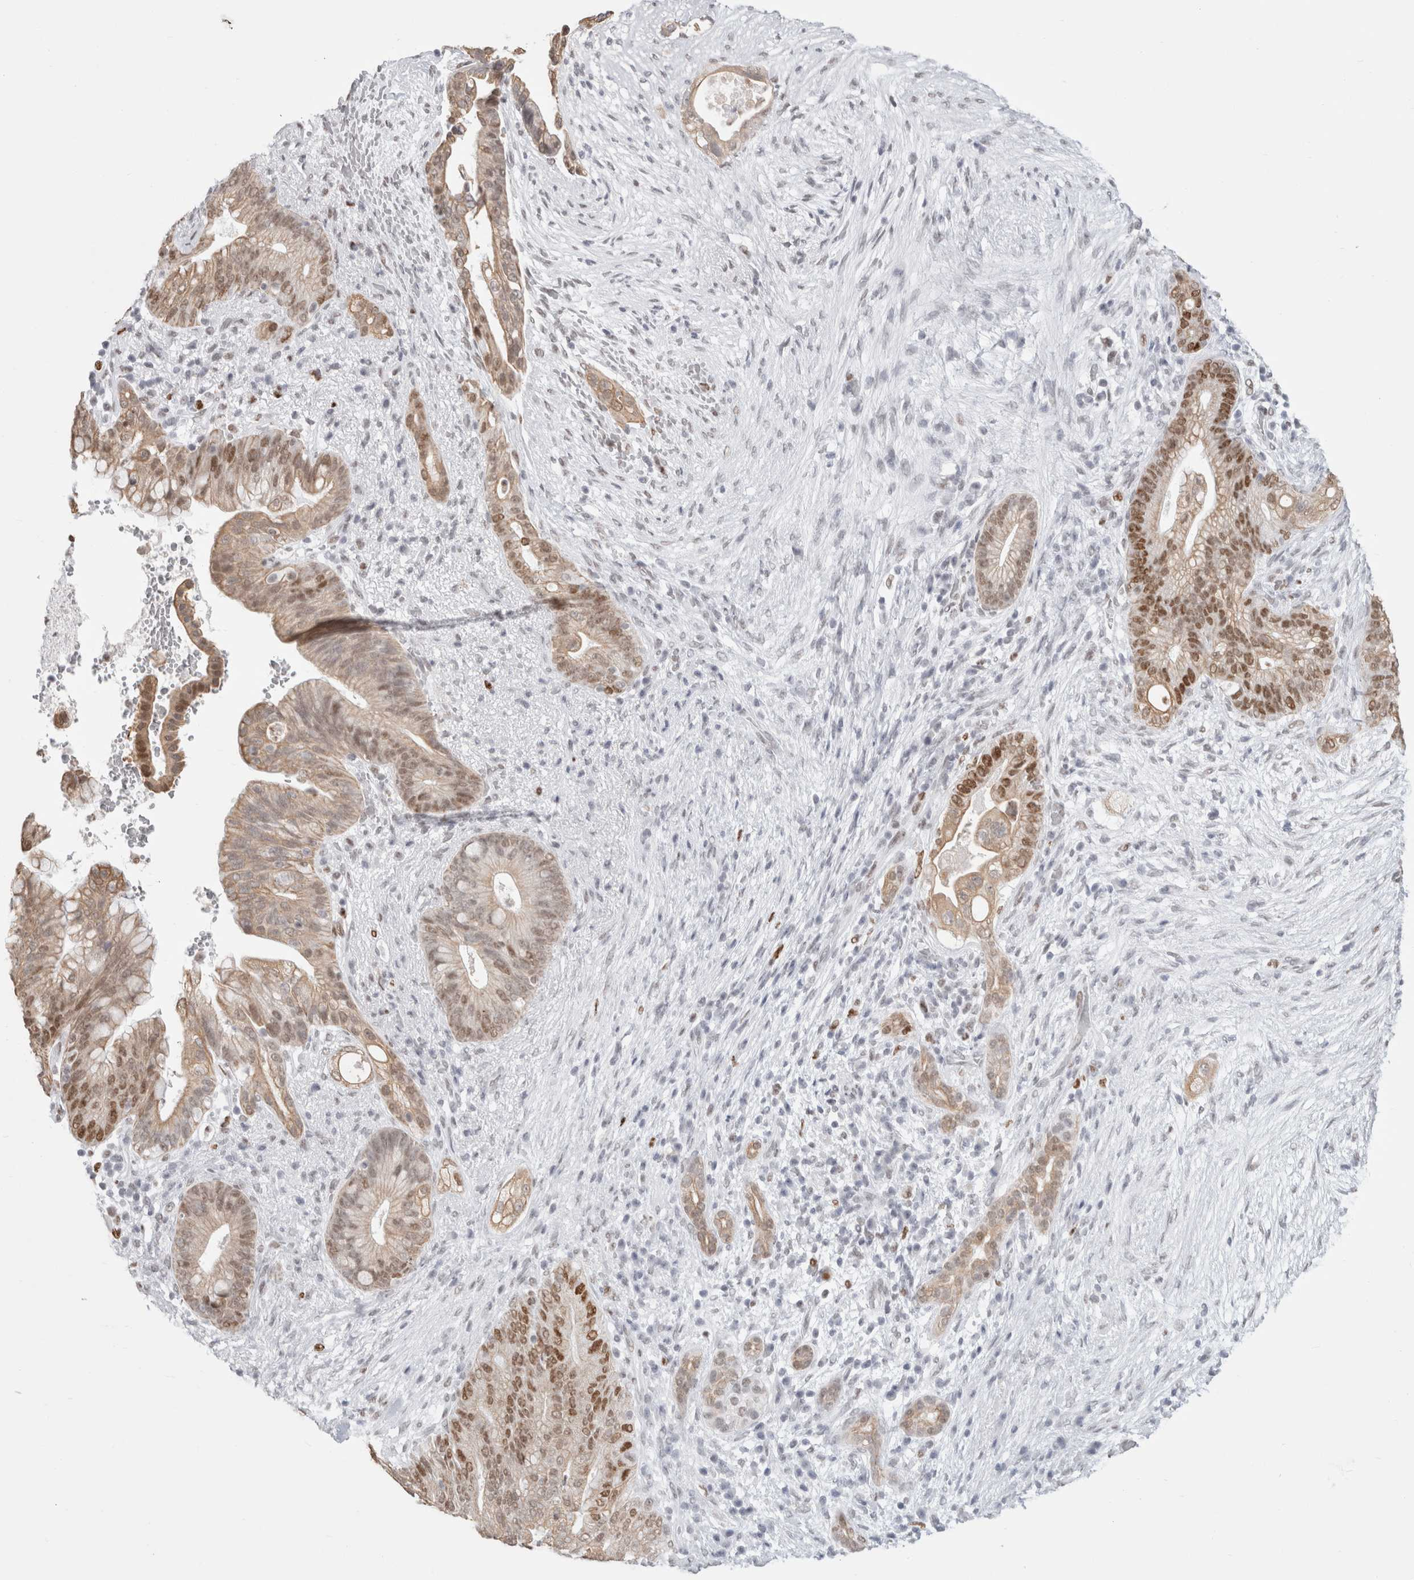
{"staining": {"intensity": "moderate", "quantity": ">75%", "location": "cytoplasmic/membranous,nuclear"}, "tissue": "pancreatic cancer", "cell_type": "Tumor cells", "image_type": "cancer", "snomed": [{"axis": "morphology", "description": "Adenocarcinoma, NOS"}, {"axis": "topography", "description": "Pancreas"}], "caption": "DAB (3,3'-diaminobenzidine) immunohistochemical staining of human adenocarcinoma (pancreatic) displays moderate cytoplasmic/membranous and nuclear protein positivity in about >75% of tumor cells.", "gene": "SMARCC1", "patient": {"sex": "male", "age": 53}}